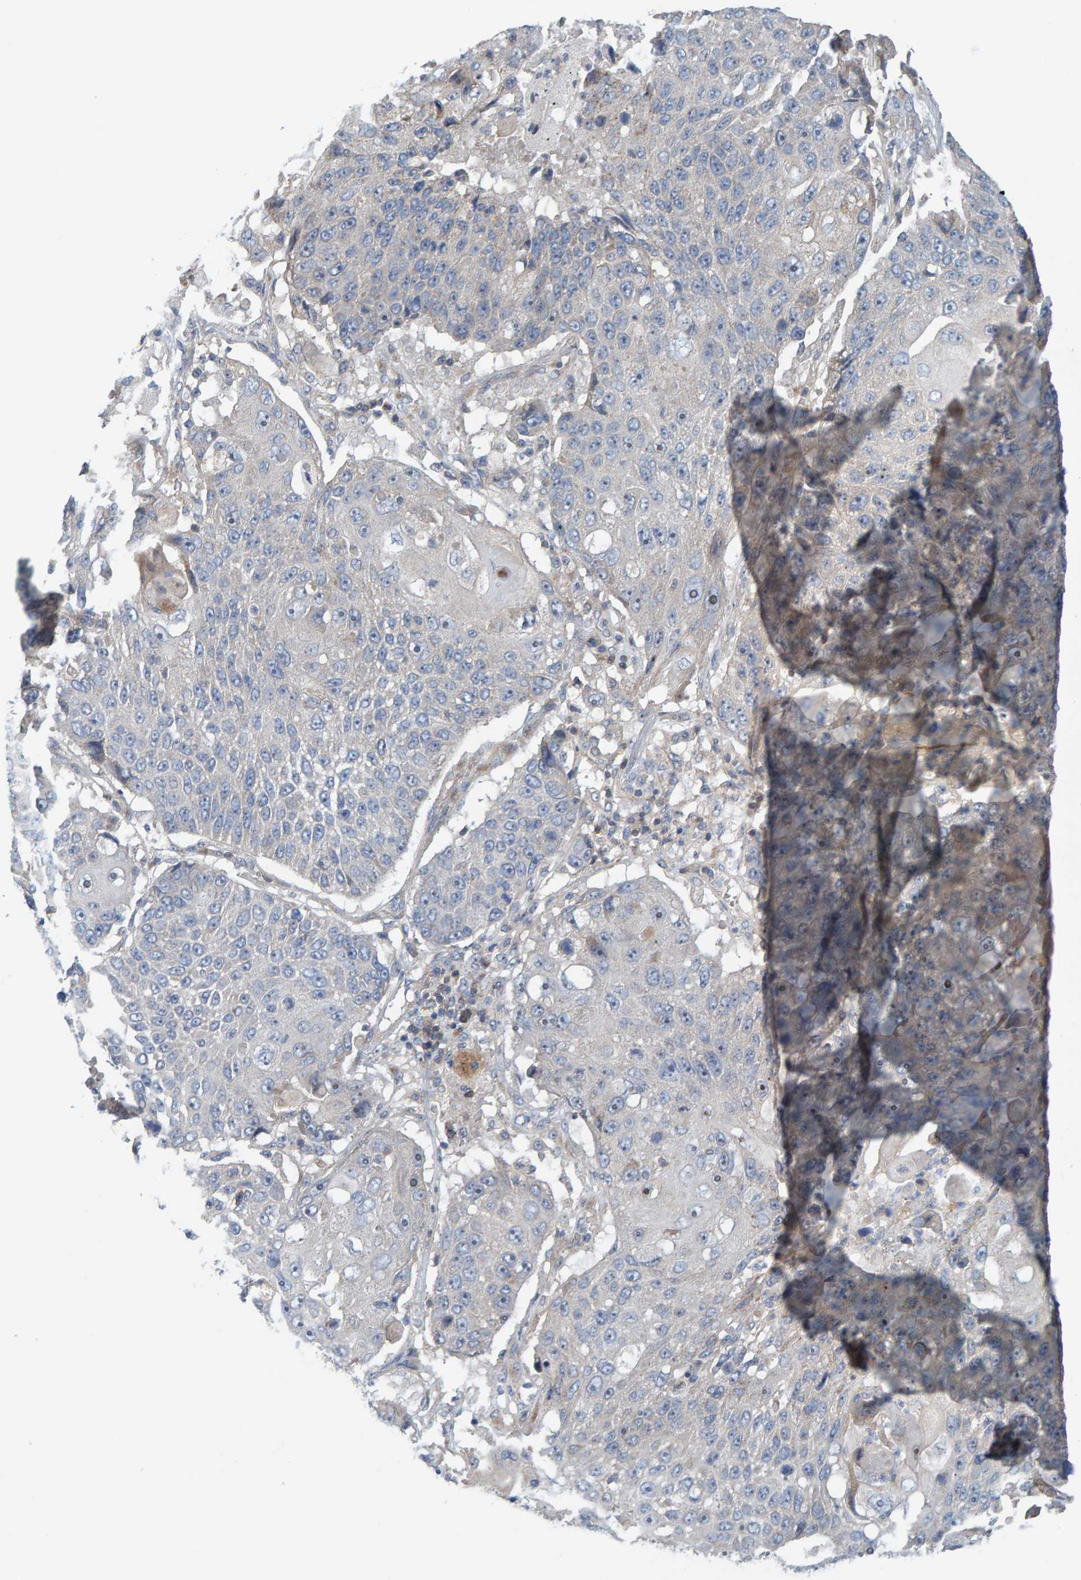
{"staining": {"intensity": "negative", "quantity": "none", "location": "none"}, "tissue": "lung cancer", "cell_type": "Tumor cells", "image_type": "cancer", "snomed": [{"axis": "morphology", "description": "Squamous cell carcinoma, NOS"}, {"axis": "topography", "description": "Lung"}], "caption": "IHC photomicrograph of human squamous cell carcinoma (lung) stained for a protein (brown), which exhibits no staining in tumor cells. The staining was performed using DAB (3,3'-diaminobenzidine) to visualize the protein expression in brown, while the nuclei were stained in blue with hematoxylin (Magnification: 20x).", "gene": "CCM2", "patient": {"sex": "male", "age": 61}}